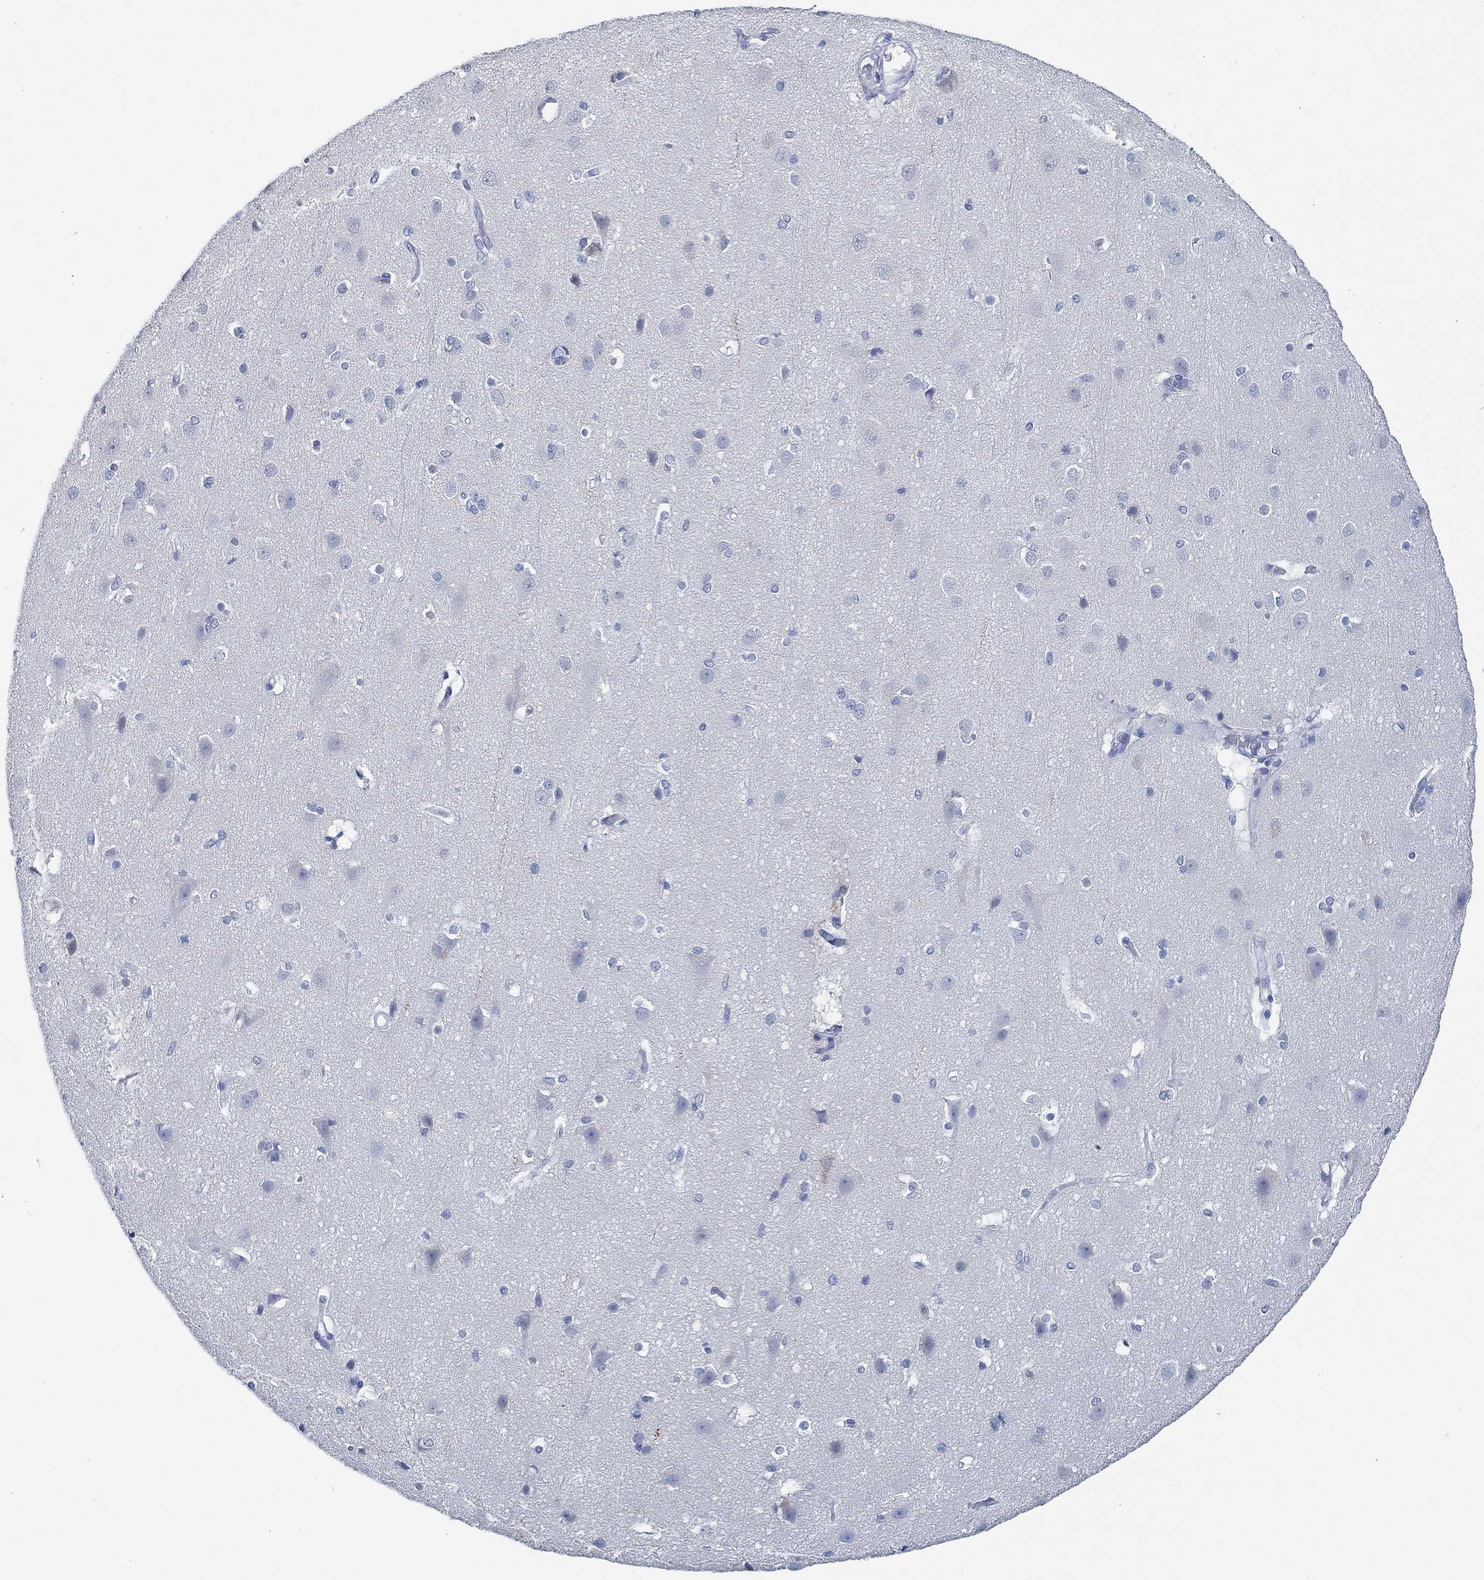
{"staining": {"intensity": "negative", "quantity": "none", "location": "none"}, "tissue": "cerebral cortex", "cell_type": "Endothelial cells", "image_type": "normal", "snomed": [{"axis": "morphology", "description": "Normal tissue, NOS"}, {"axis": "topography", "description": "Cerebral cortex"}], "caption": "Human cerebral cortex stained for a protein using immunohistochemistry exhibits no staining in endothelial cells.", "gene": "ZNF671", "patient": {"sex": "male", "age": 37}}